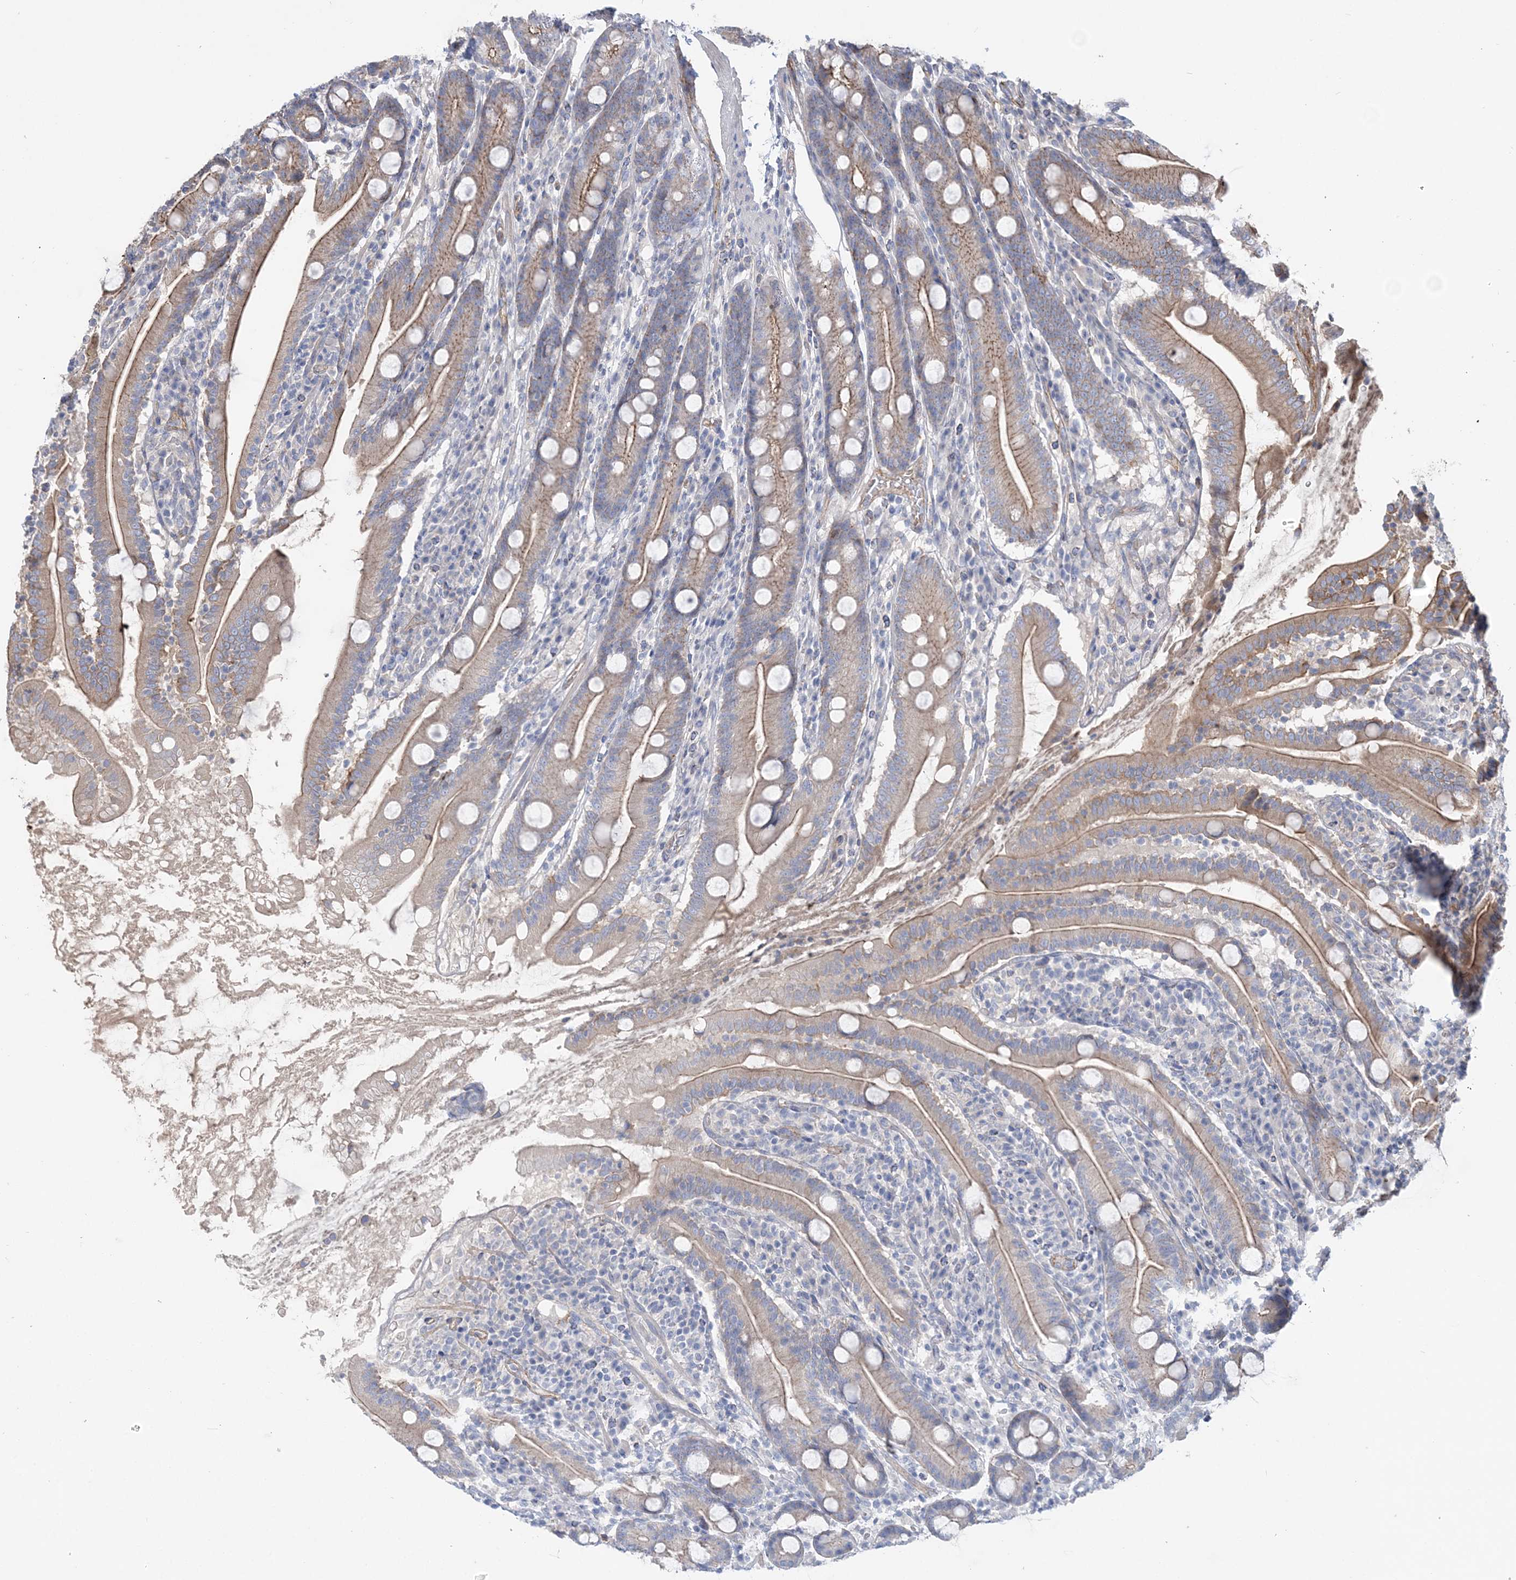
{"staining": {"intensity": "moderate", "quantity": "25%-75%", "location": "cytoplasmic/membranous"}, "tissue": "duodenum", "cell_type": "Glandular cells", "image_type": "normal", "snomed": [{"axis": "morphology", "description": "Normal tissue, NOS"}, {"axis": "topography", "description": "Duodenum"}], "caption": "Normal duodenum shows moderate cytoplasmic/membranous expression in approximately 25%-75% of glandular cells, visualized by immunohistochemistry.", "gene": "PIGC", "patient": {"sex": "male", "age": 35}}